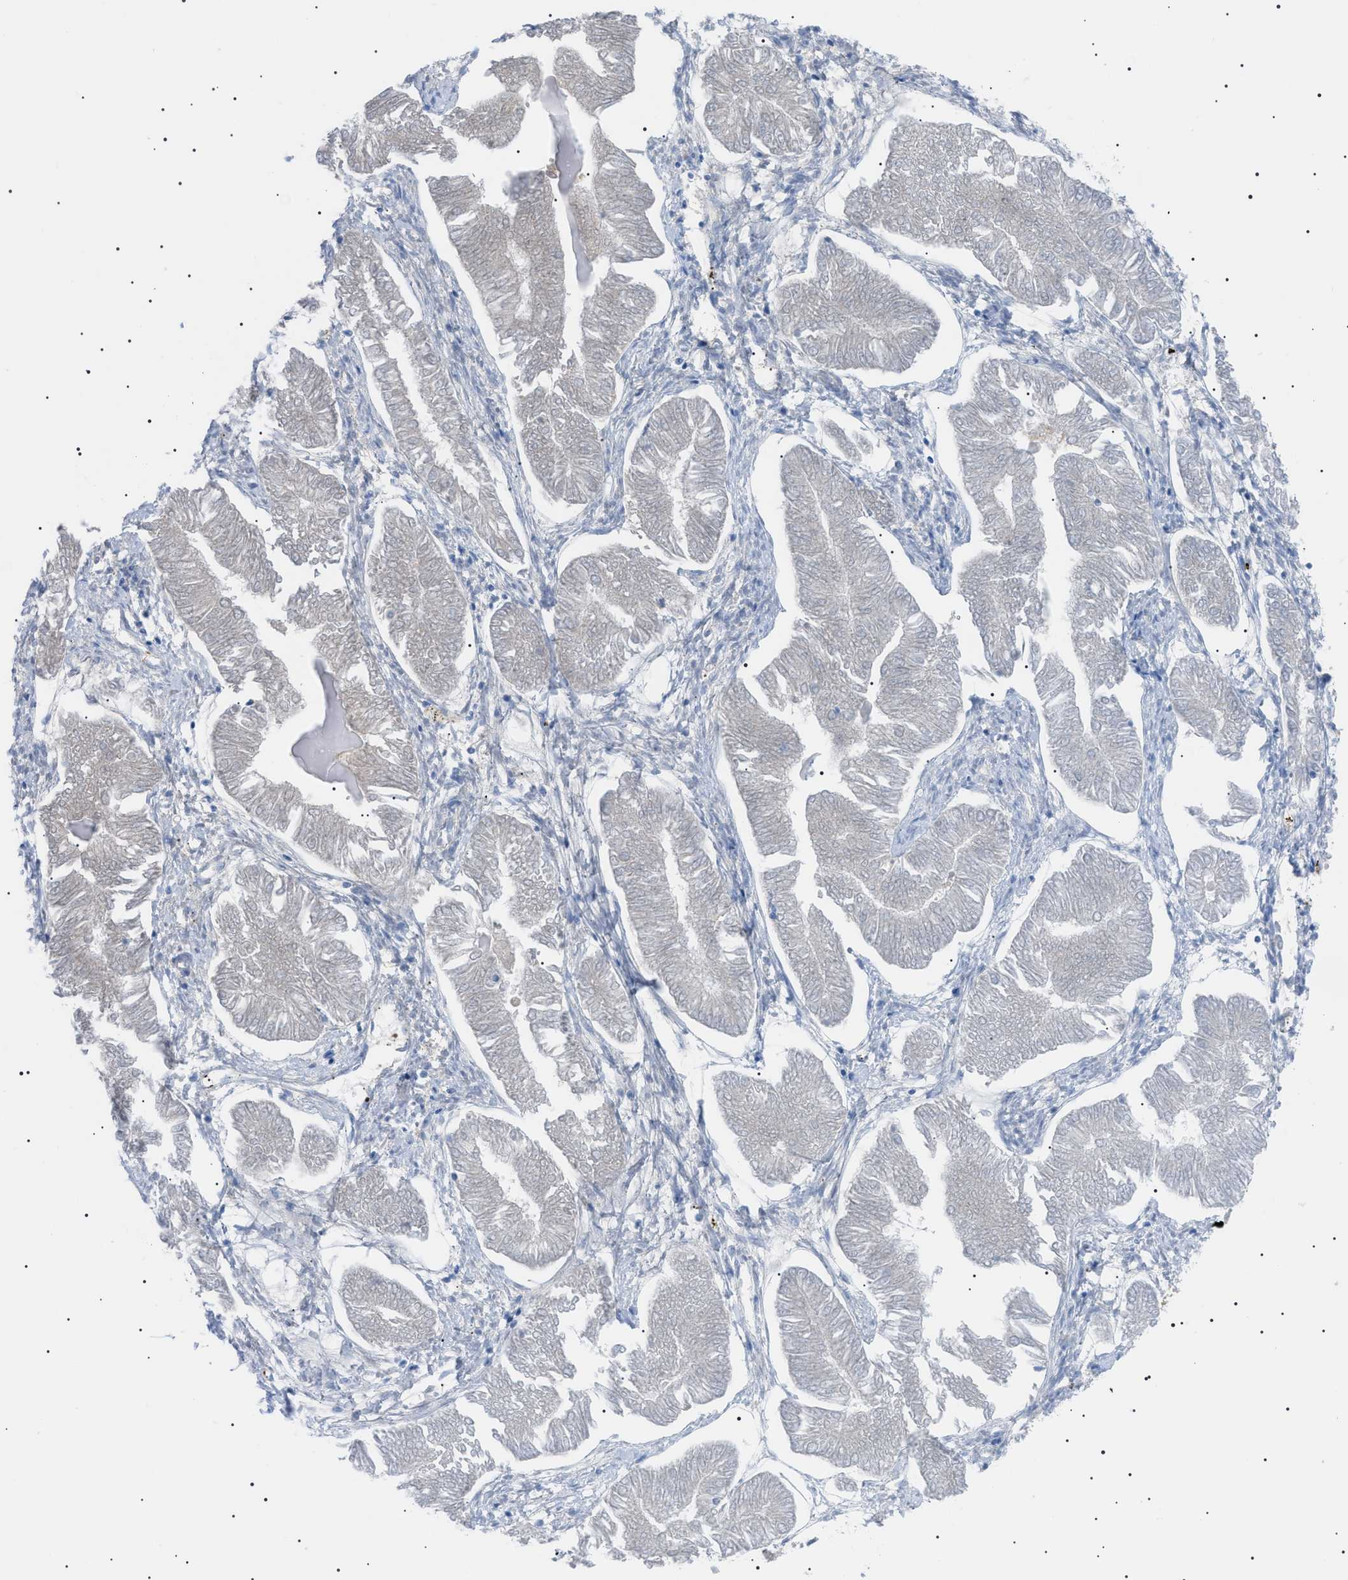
{"staining": {"intensity": "negative", "quantity": "none", "location": "none"}, "tissue": "endometrial cancer", "cell_type": "Tumor cells", "image_type": "cancer", "snomed": [{"axis": "morphology", "description": "Adenocarcinoma, NOS"}, {"axis": "topography", "description": "Endometrium"}], "caption": "Tumor cells show no significant protein expression in adenocarcinoma (endometrial).", "gene": "LPA", "patient": {"sex": "female", "age": 53}}